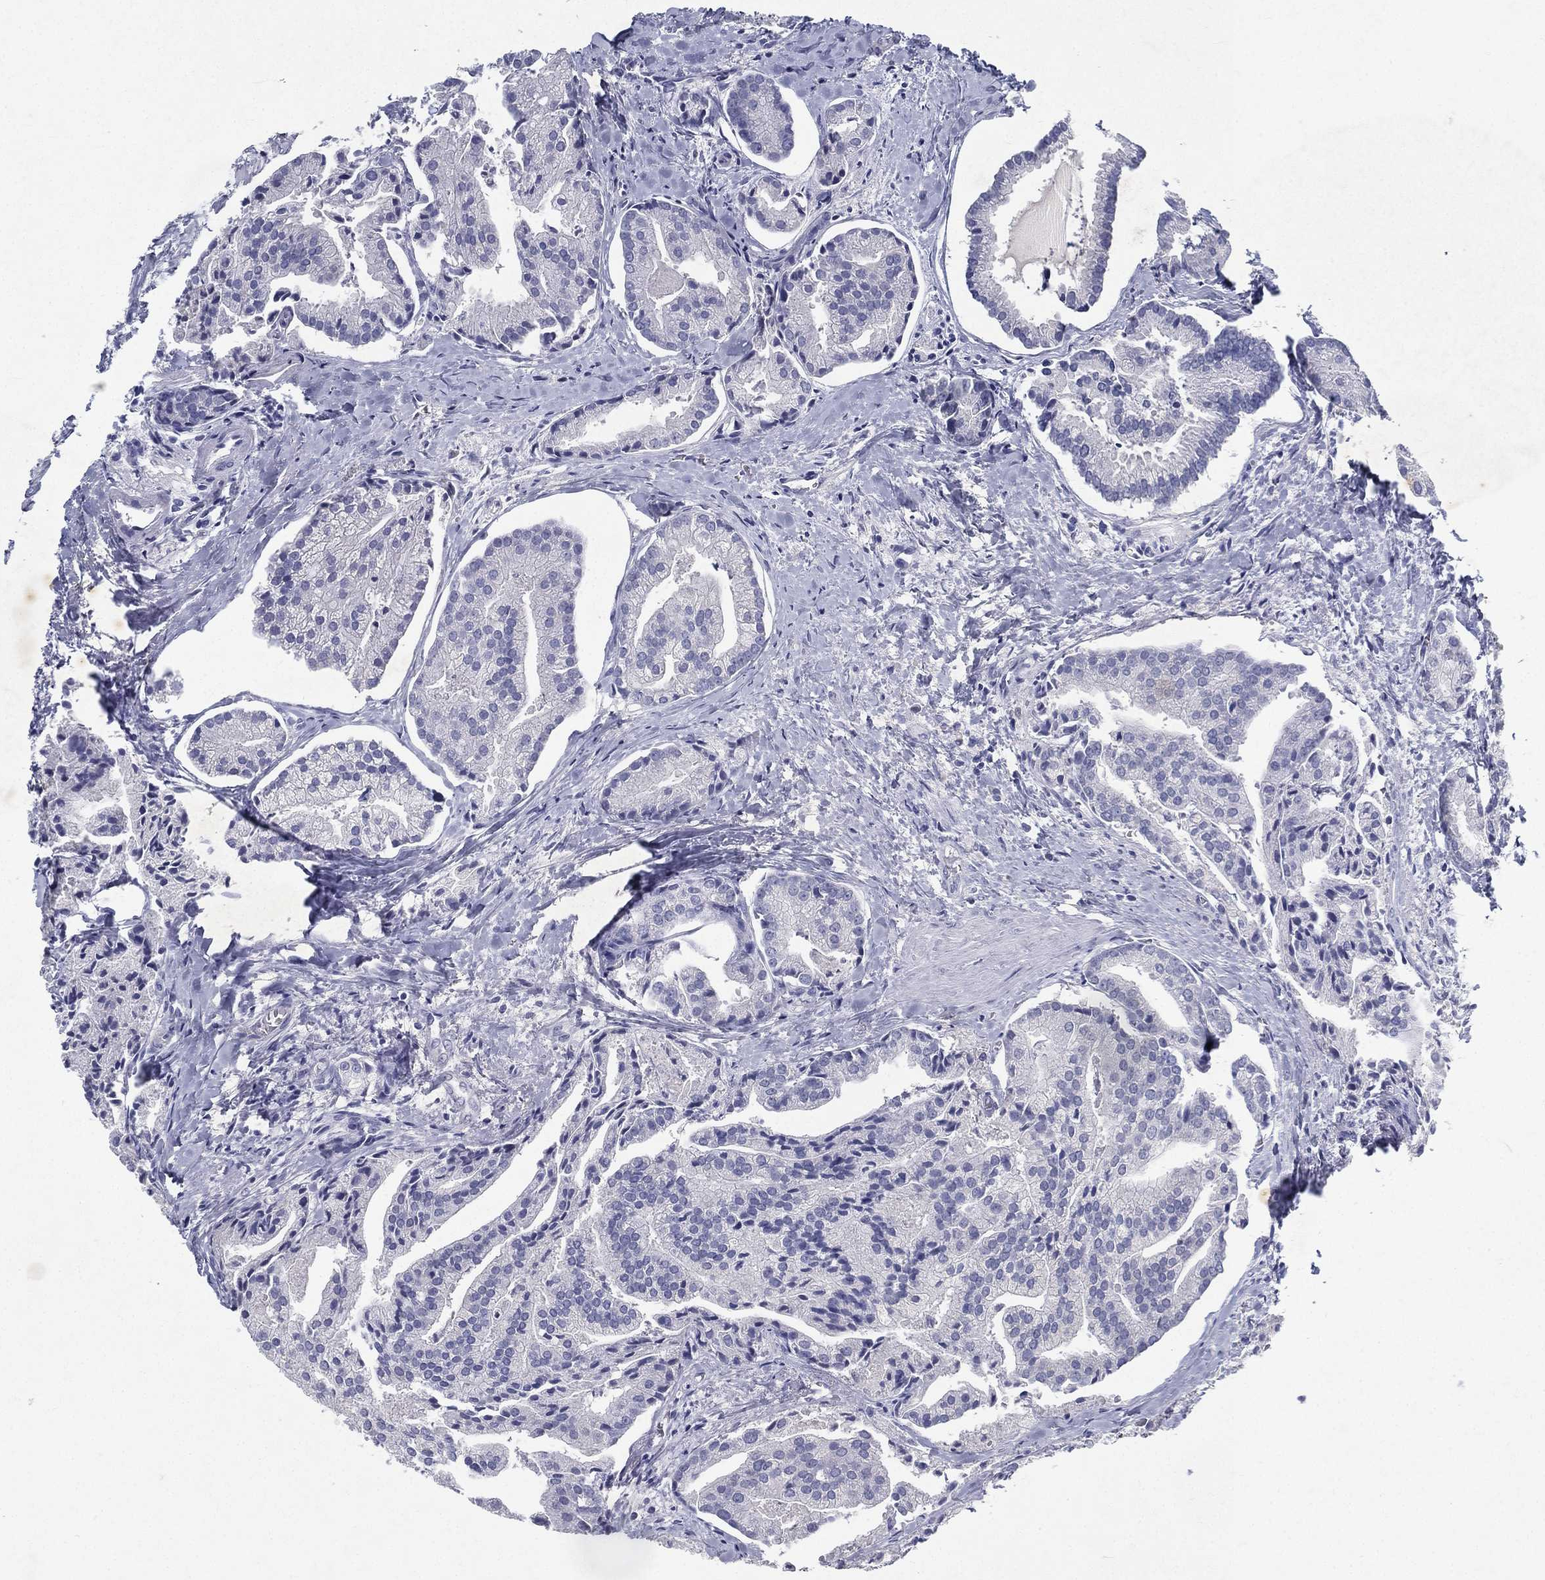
{"staining": {"intensity": "negative", "quantity": "none", "location": "none"}, "tissue": "prostate cancer", "cell_type": "Tumor cells", "image_type": "cancer", "snomed": [{"axis": "morphology", "description": "Adenocarcinoma, NOS"}, {"axis": "topography", "description": "Prostate and seminal vesicle, NOS"}, {"axis": "topography", "description": "Prostate"}], "caption": "A photomicrograph of human prostate adenocarcinoma is negative for staining in tumor cells.", "gene": "RGS13", "patient": {"sex": "male", "age": 44}}